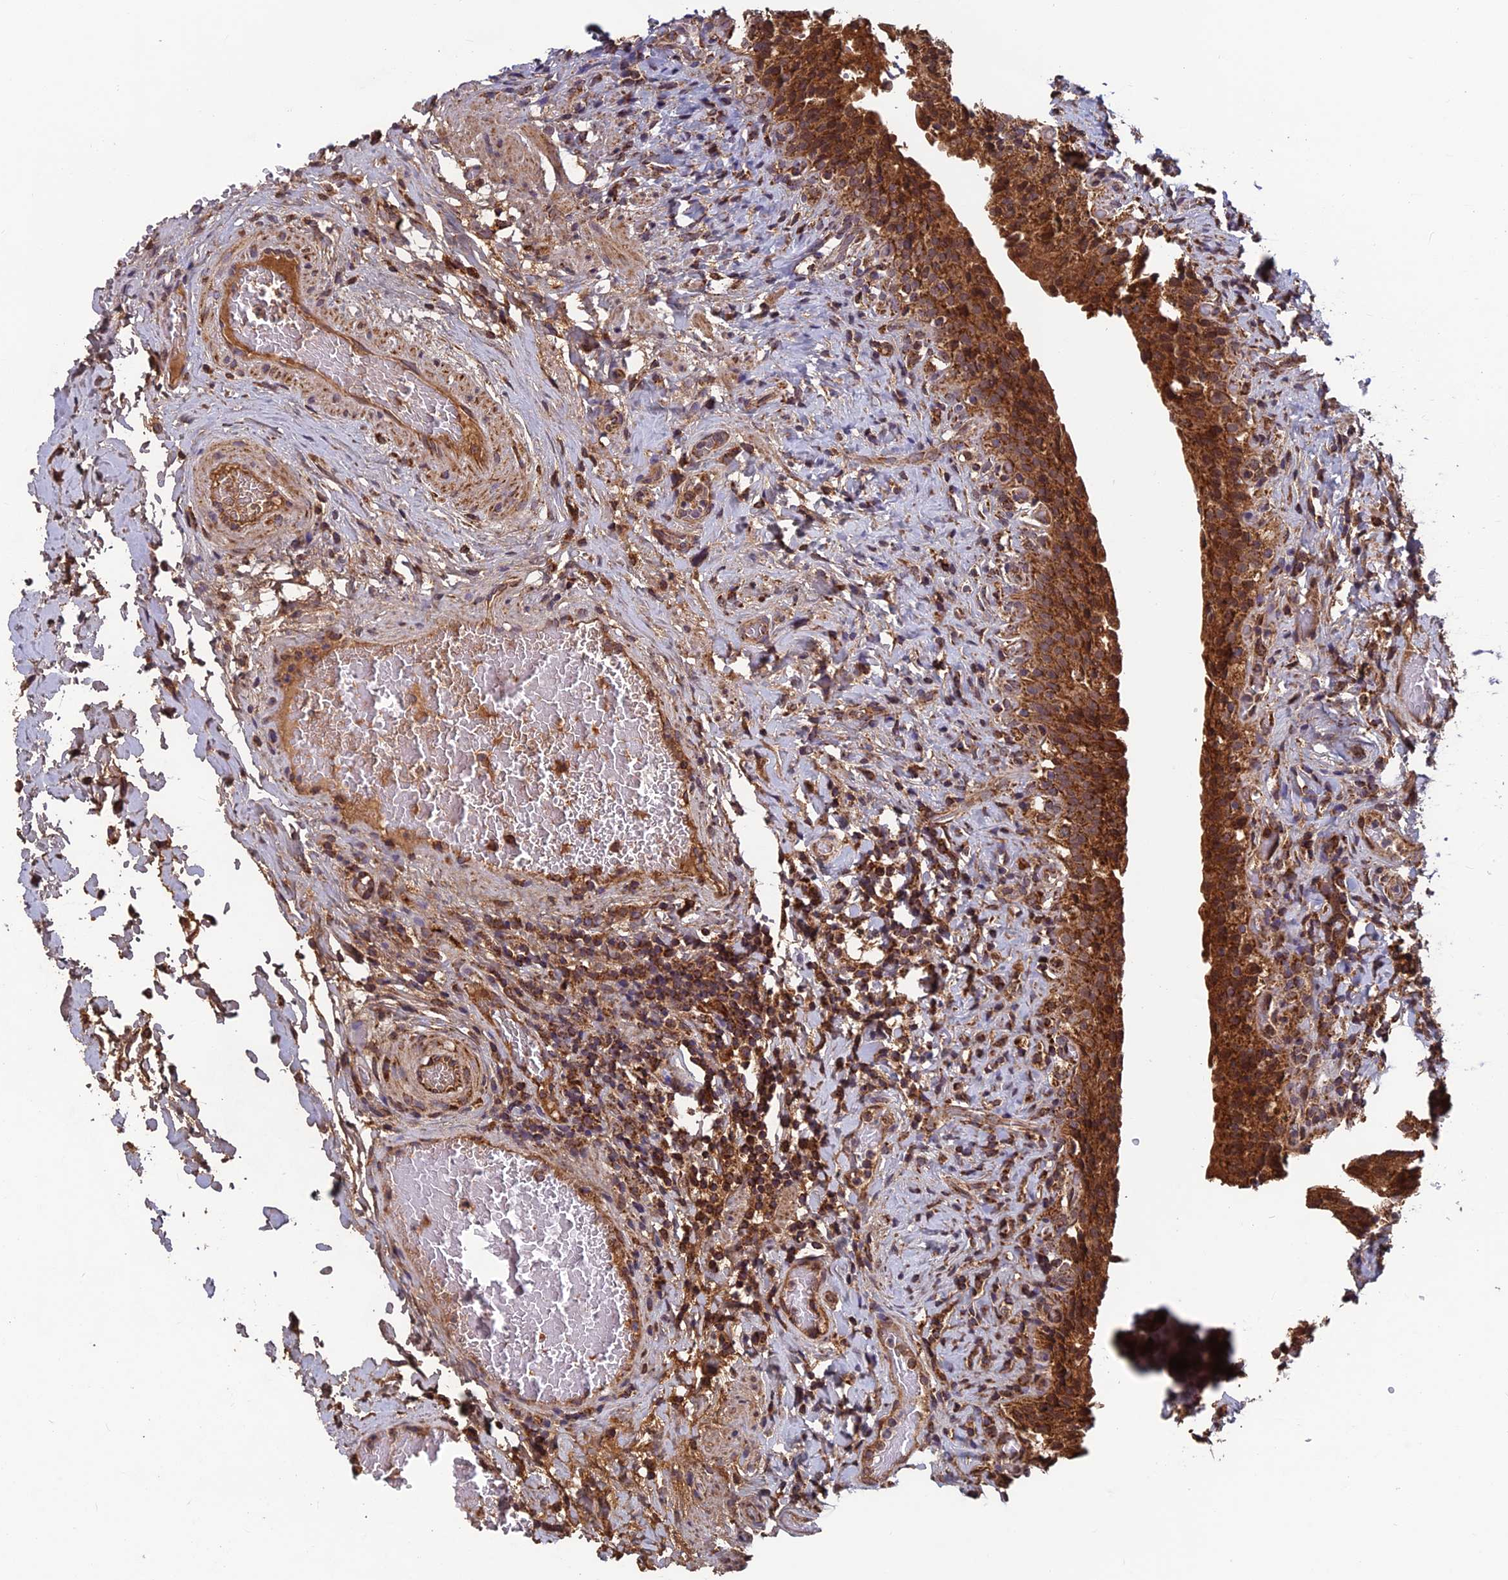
{"staining": {"intensity": "strong", "quantity": ">75%", "location": "cytoplasmic/membranous"}, "tissue": "urinary bladder", "cell_type": "Urothelial cells", "image_type": "normal", "snomed": [{"axis": "morphology", "description": "Normal tissue, NOS"}, {"axis": "morphology", "description": "Inflammation, NOS"}, {"axis": "topography", "description": "Urinary bladder"}], "caption": "Immunohistochemical staining of unremarkable human urinary bladder exhibits strong cytoplasmic/membranous protein positivity in about >75% of urothelial cells.", "gene": "CCDC15", "patient": {"sex": "male", "age": 64}}